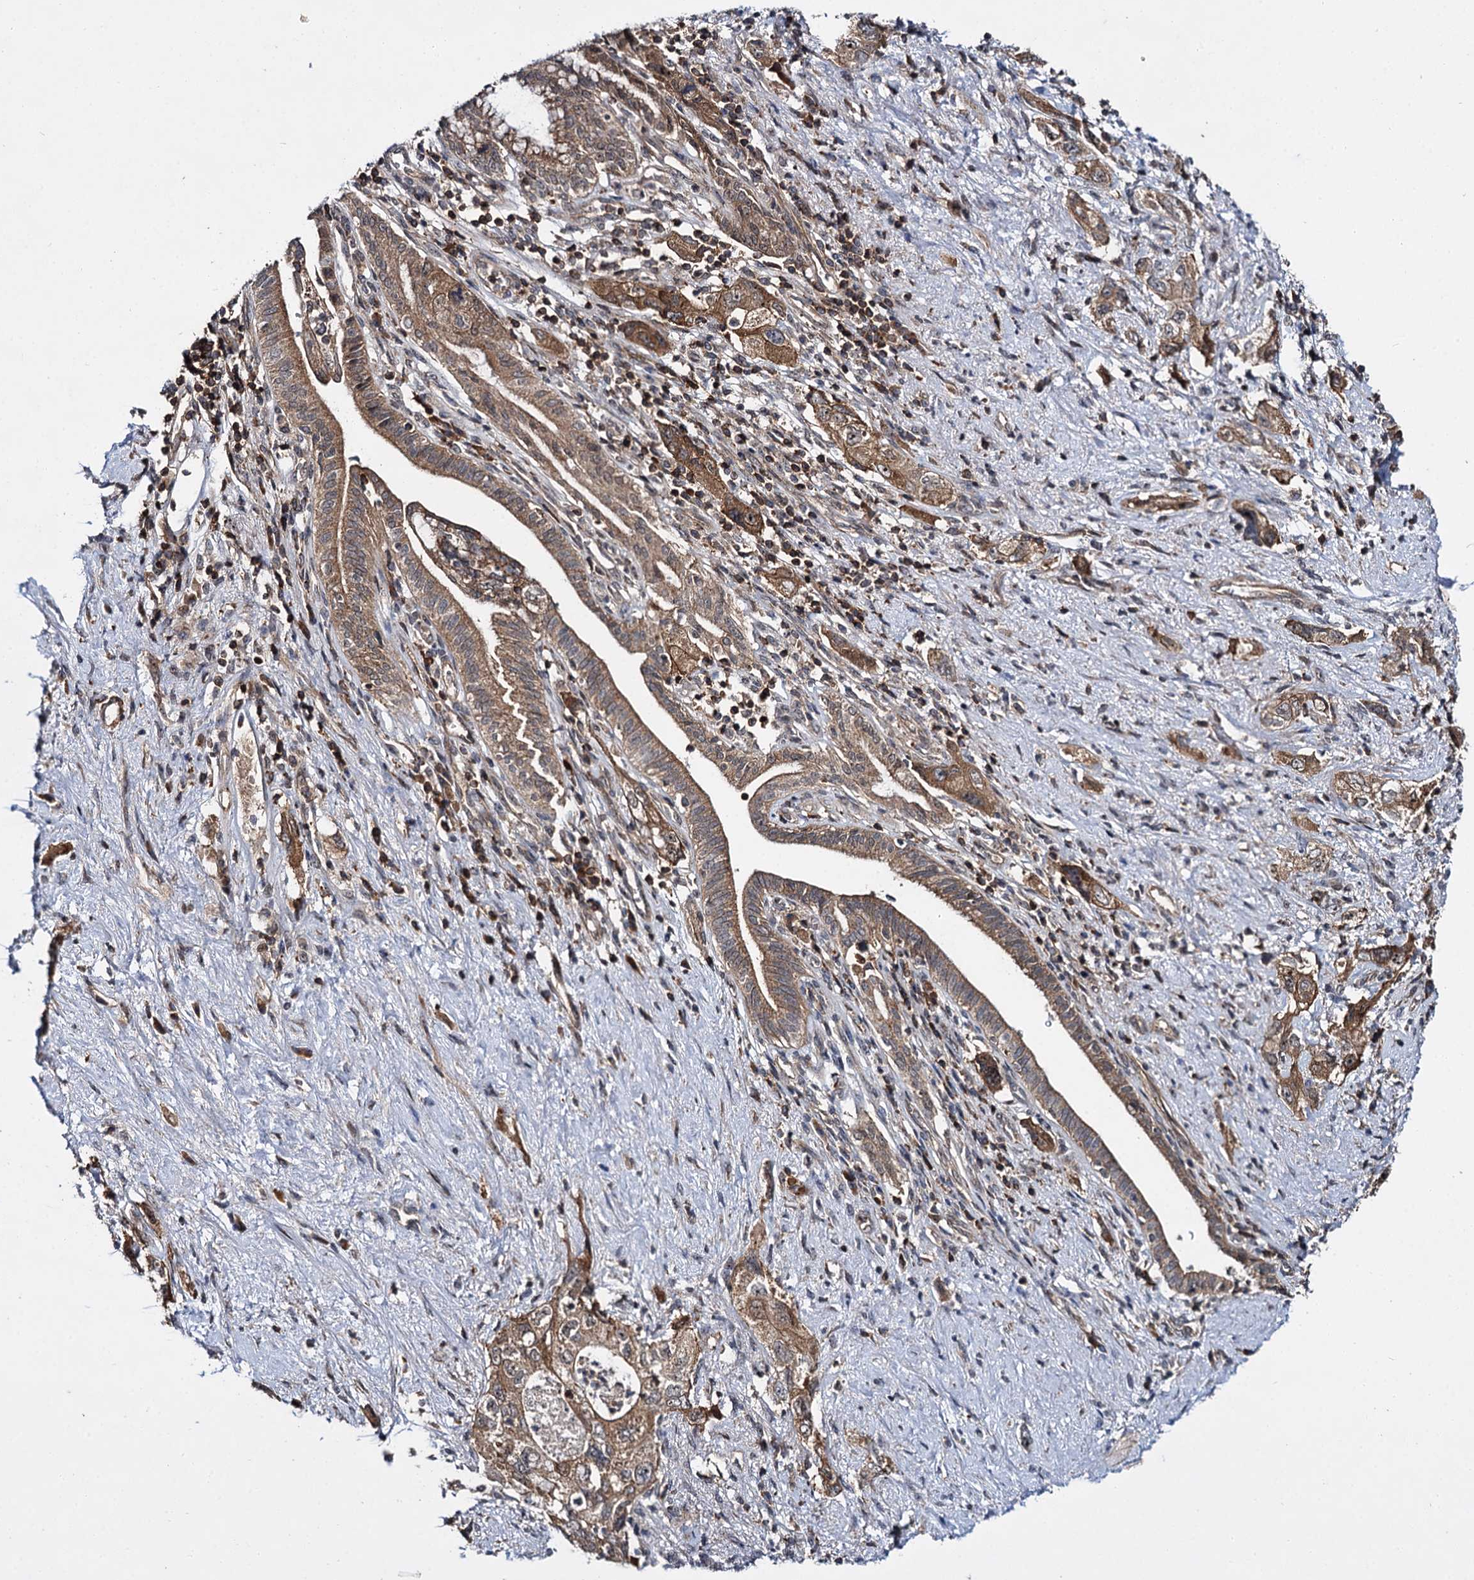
{"staining": {"intensity": "moderate", "quantity": ">75%", "location": "cytoplasmic/membranous"}, "tissue": "pancreatic cancer", "cell_type": "Tumor cells", "image_type": "cancer", "snomed": [{"axis": "morphology", "description": "Adenocarcinoma, NOS"}, {"axis": "topography", "description": "Pancreas"}], "caption": "Immunohistochemistry histopathology image of neoplastic tissue: human adenocarcinoma (pancreatic) stained using IHC exhibits medium levels of moderate protein expression localized specifically in the cytoplasmic/membranous of tumor cells, appearing as a cytoplasmic/membranous brown color.", "gene": "ABLIM1", "patient": {"sex": "female", "age": 73}}